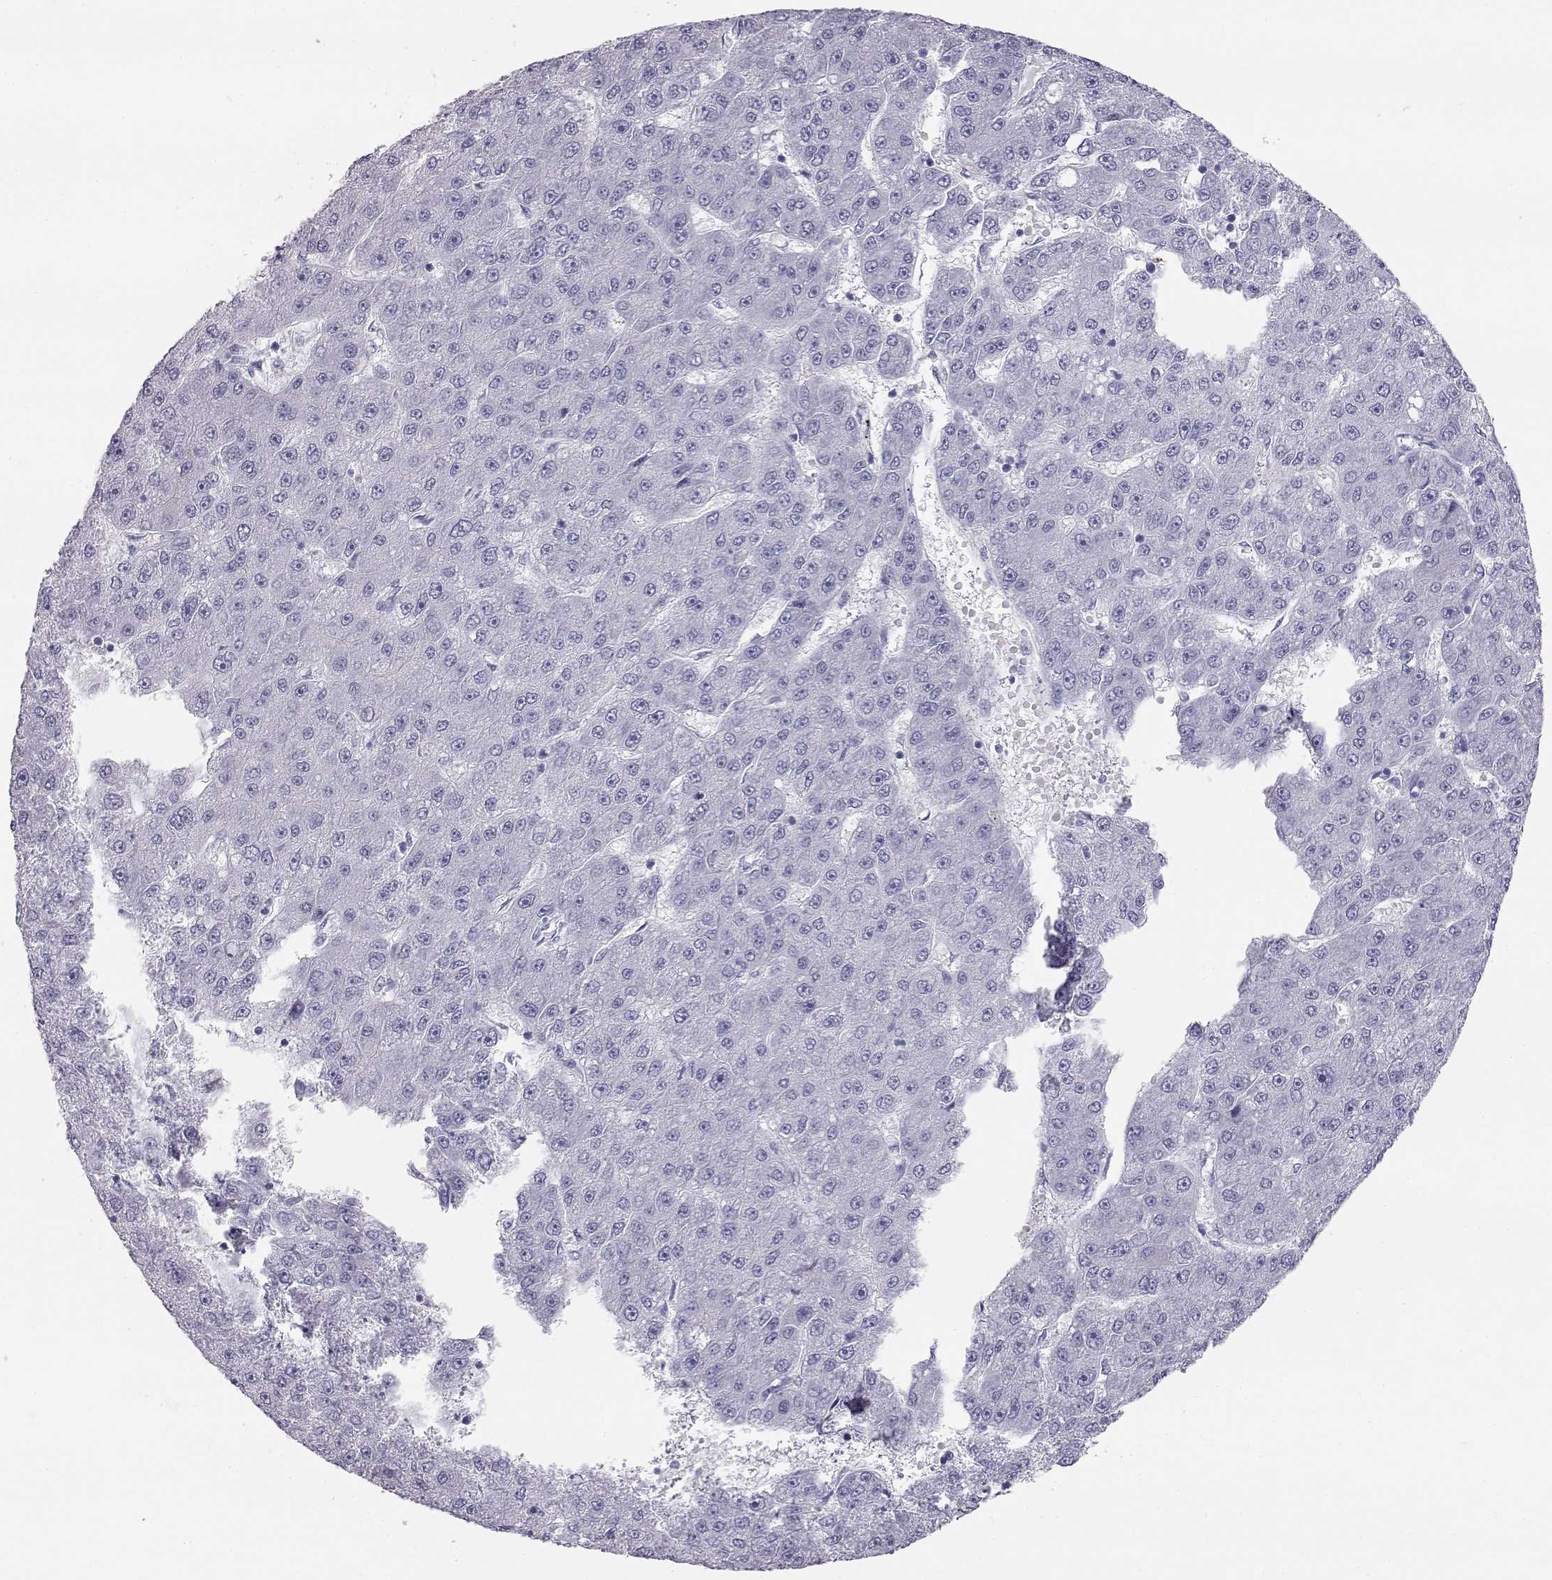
{"staining": {"intensity": "negative", "quantity": "none", "location": "none"}, "tissue": "liver cancer", "cell_type": "Tumor cells", "image_type": "cancer", "snomed": [{"axis": "morphology", "description": "Carcinoma, Hepatocellular, NOS"}, {"axis": "topography", "description": "Liver"}], "caption": "The immunohistochemistry image has no significant staining in tumor cells of hepatocellular carcinoma (liver) tissue.", "gene": "ITLN2", "patient": {"sex": "male", "age": 67}}